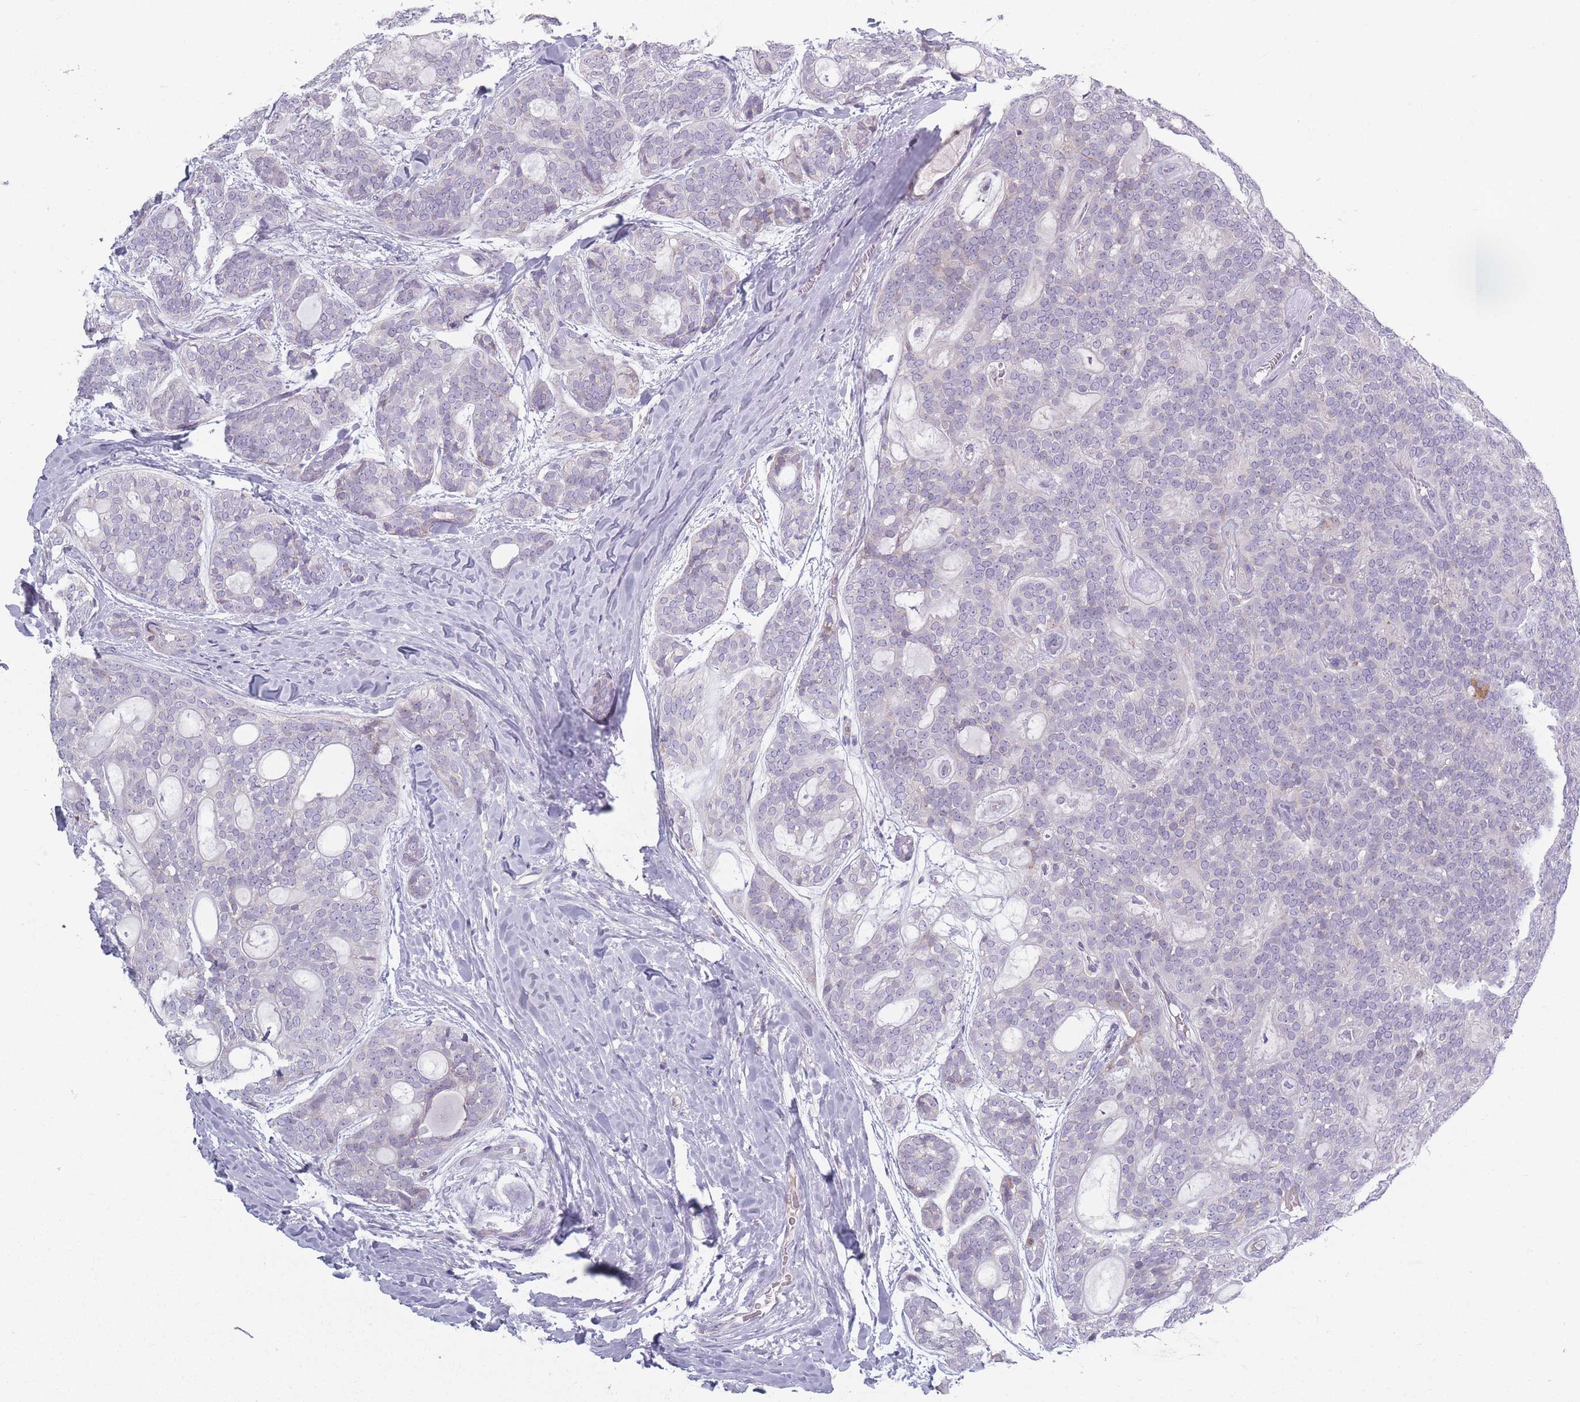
{"staining": {"intensity": "negative", "quantity": "none", "location": "none"}, "tissue": "head and neck cancer", "cell_type": "Tumor cells", "image_type": "cancer", "snomed": [{"axis": "morphology", "description": "Adenocarcinoma, NOS"}, {"axis": "topography", "description": "Head-Neck"}], "caption": "Immunohistochemistry (IHC) photomicrograph of neoplastic tissue: human head and neck cancer stained with DAB (3,3'-diaminobenzidine) reveals no significant protein positivity in tumor cells.", "gene": "PEX11B", "patient": {"sex": "male", "age": 66}}